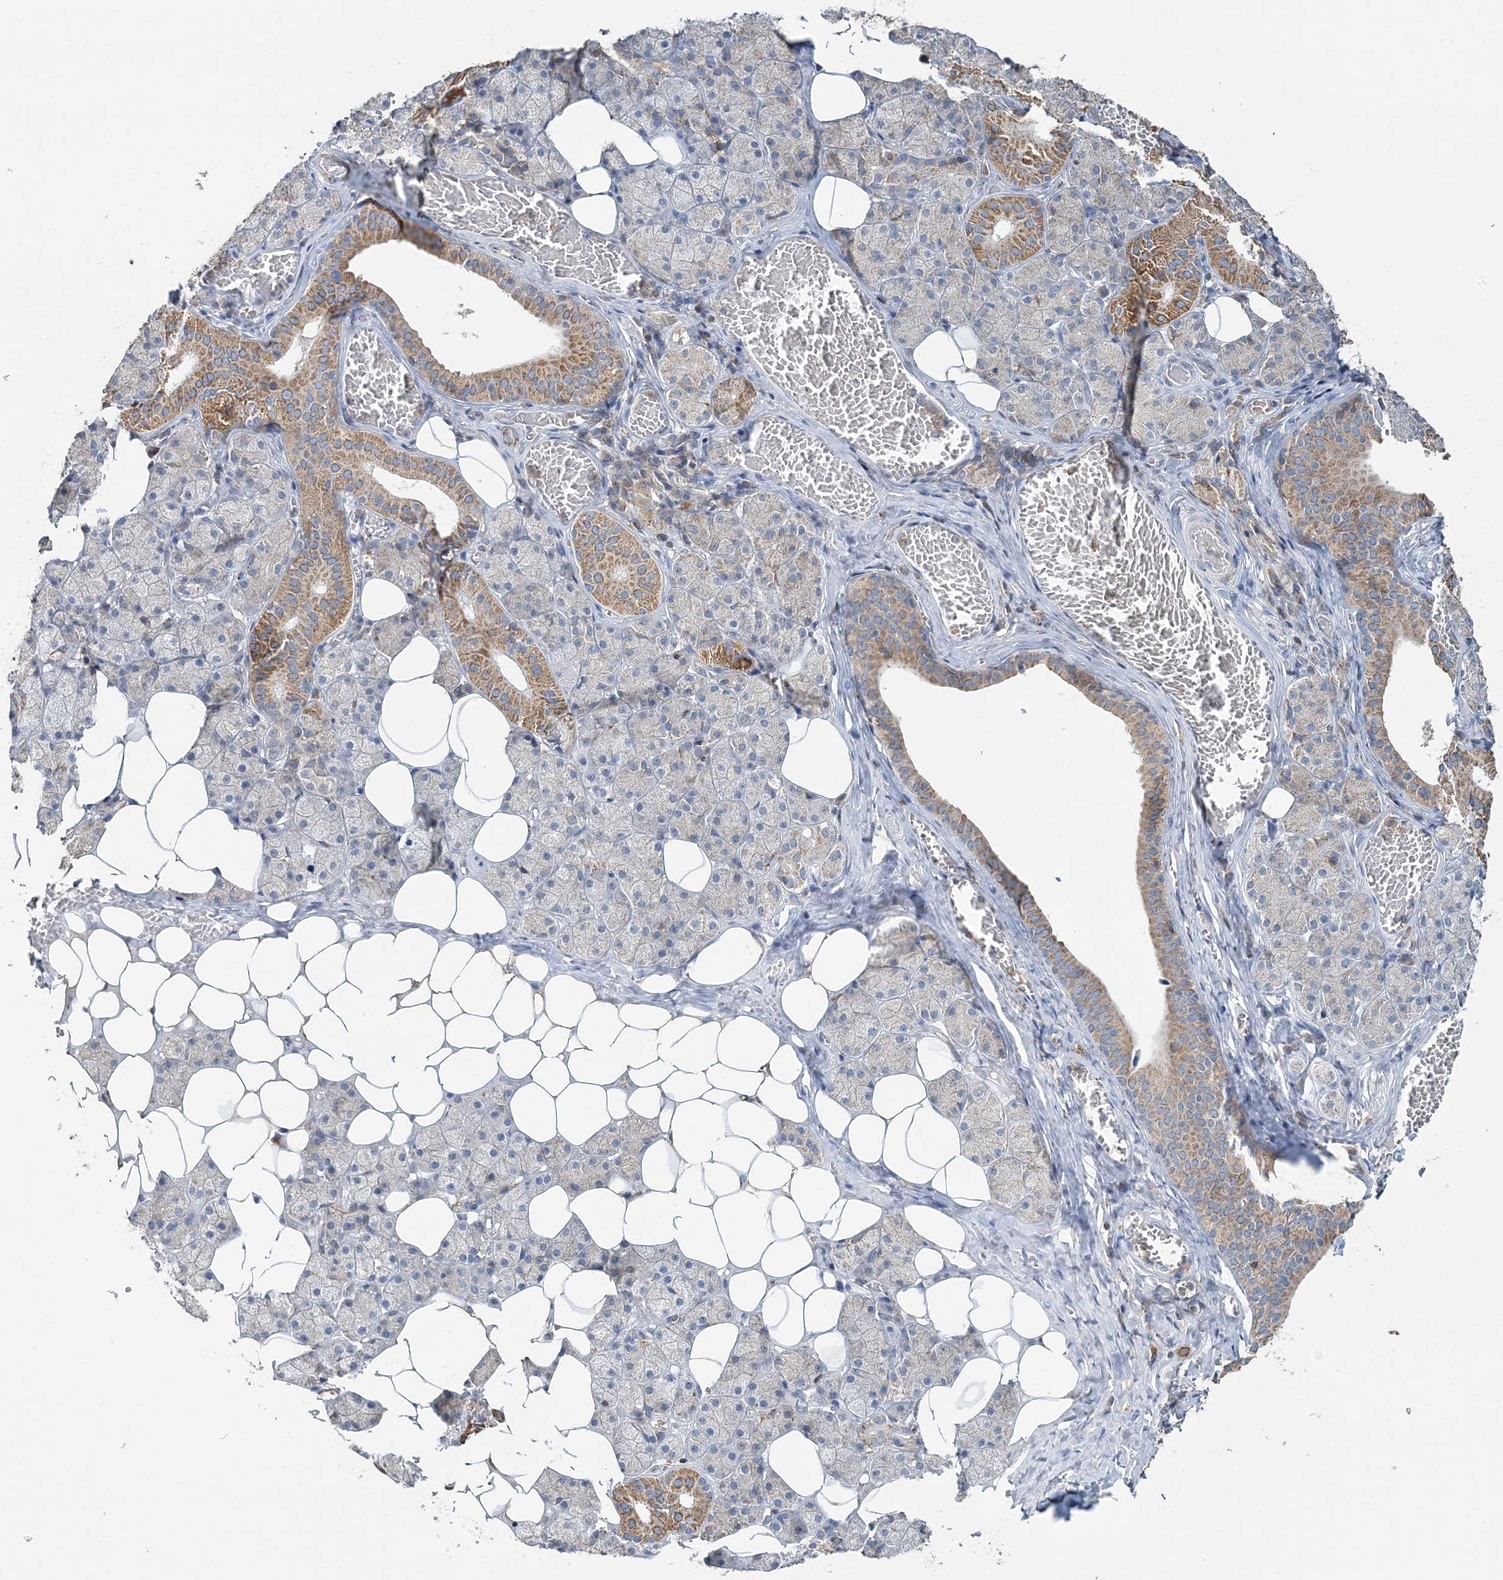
{"staining": {"intensity": "moderate", "quantity": "25%-75%", "location": "cytoplasmic/membranous"}, "tissue": "salivary gland", "cell_type": "Glandular cells", "image_type": "normal", "snomed": [{"axis": "morphology", "description": "Normal tissue, NOS"}, {"axis": "topography", "description": "Salivary gland"}], "caption": "Immunohistochemistry (IHC) photomicrograph of unremarkable human salivary gland stained for a protein (brown), which reveals medium levels of moderate cytoplasmic/membranous positivity in about 25%-75% of glandular cells.", "gene": "TMLHE", "patient": {"sex": "female", "age": 33}}